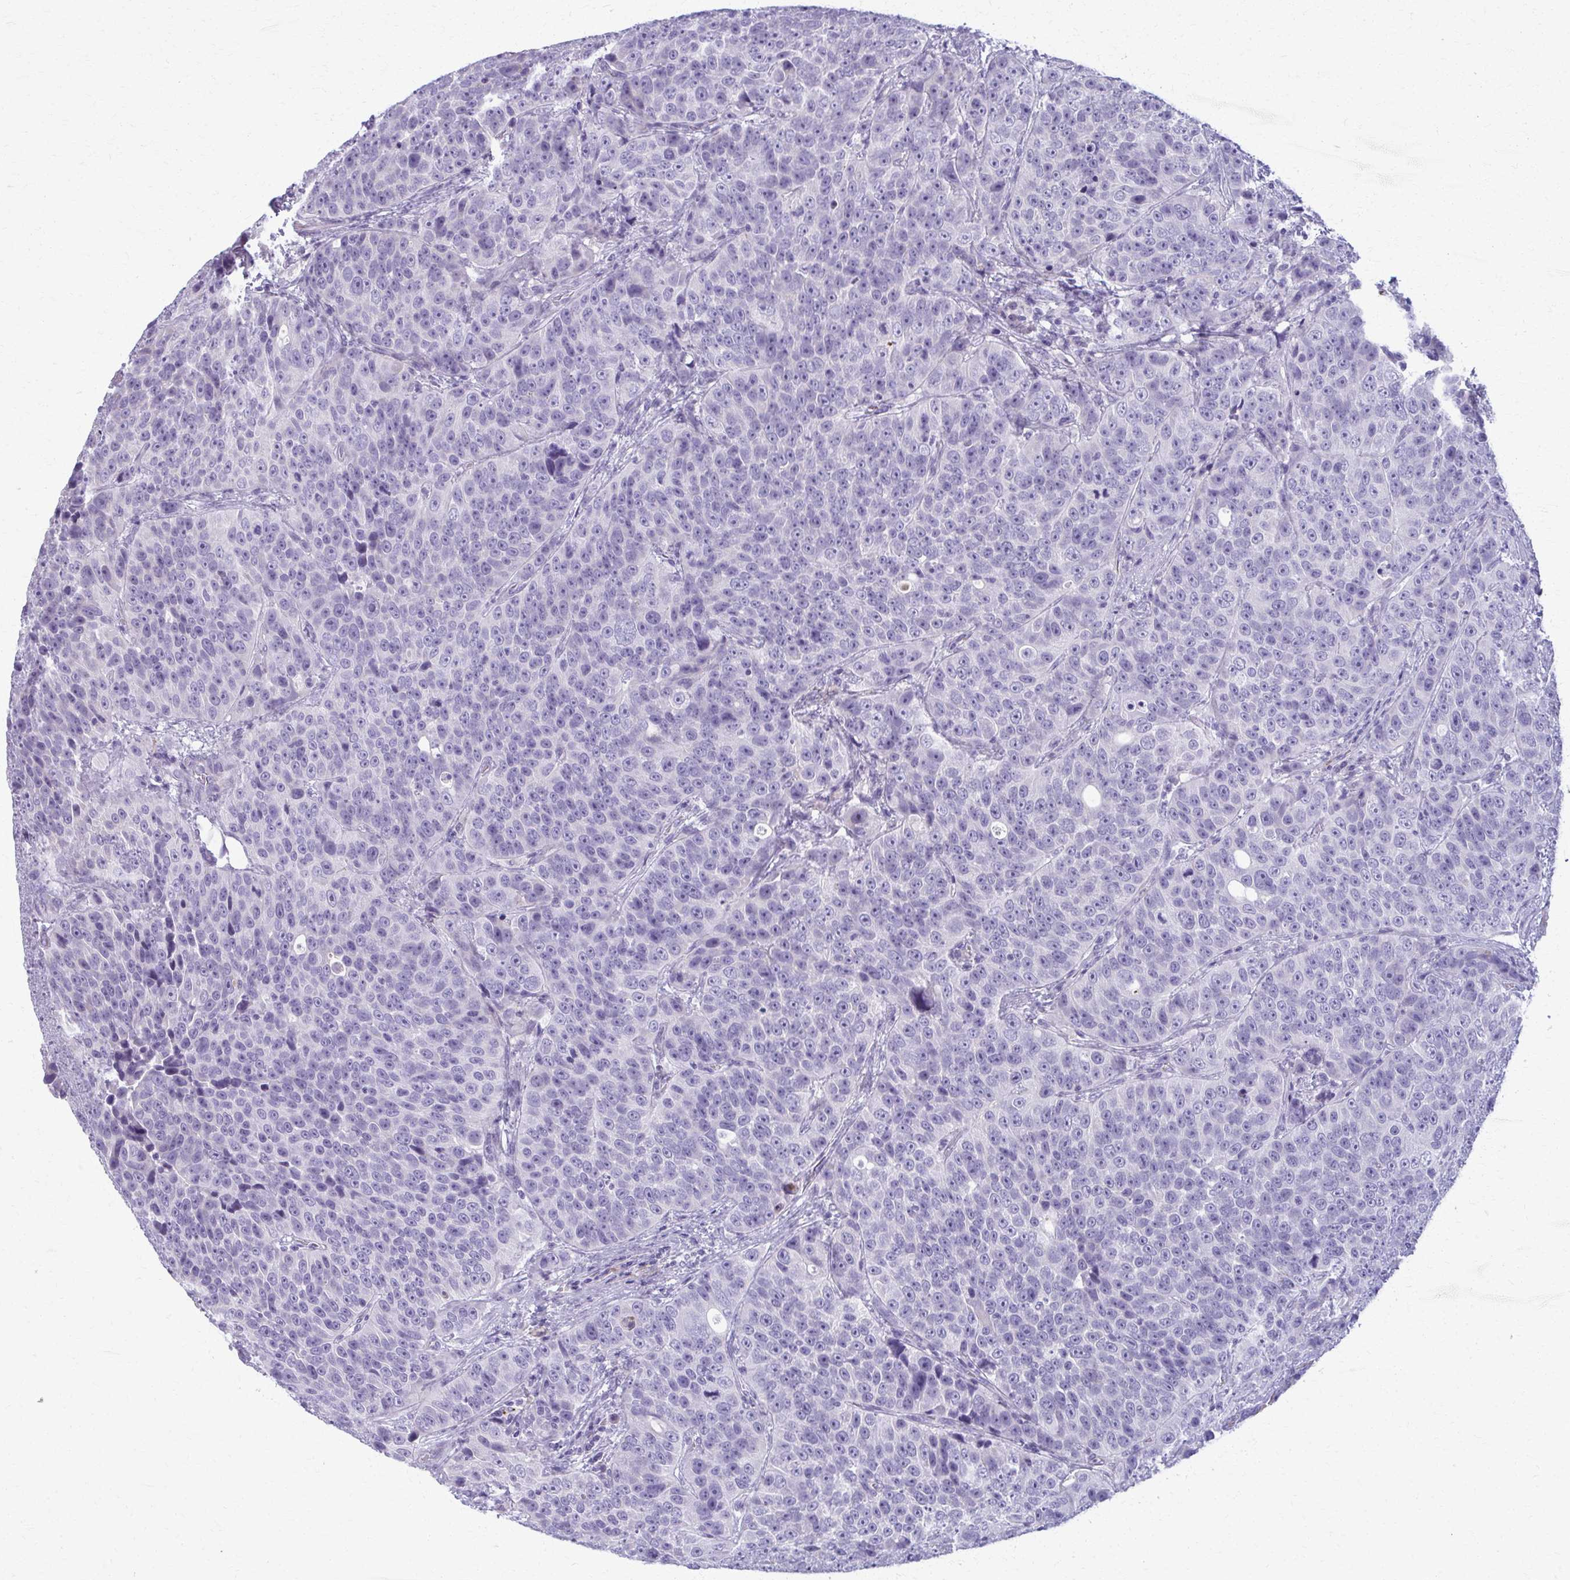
{"staining": {"intensity": "negative", "quantity": "none", "location": "none"}, "tissue": "urothelial cancer", "cell_type": "Tumor cells", "image_type": "cancer", "snomed": [{"axis": "morphology", "description": "Urothelial carcinoma, NOS"}, {"axis": "topography", "description": "Urinary bladder"}], "caption": "A photomicrograph of human transitional cell carcinoma is negative for staining in tumor cells. (DAB immunohistochemistry with hematoxylin counter stain).", "gene": "OR4M1", "patient": {"sex": "male", "age": 52}}